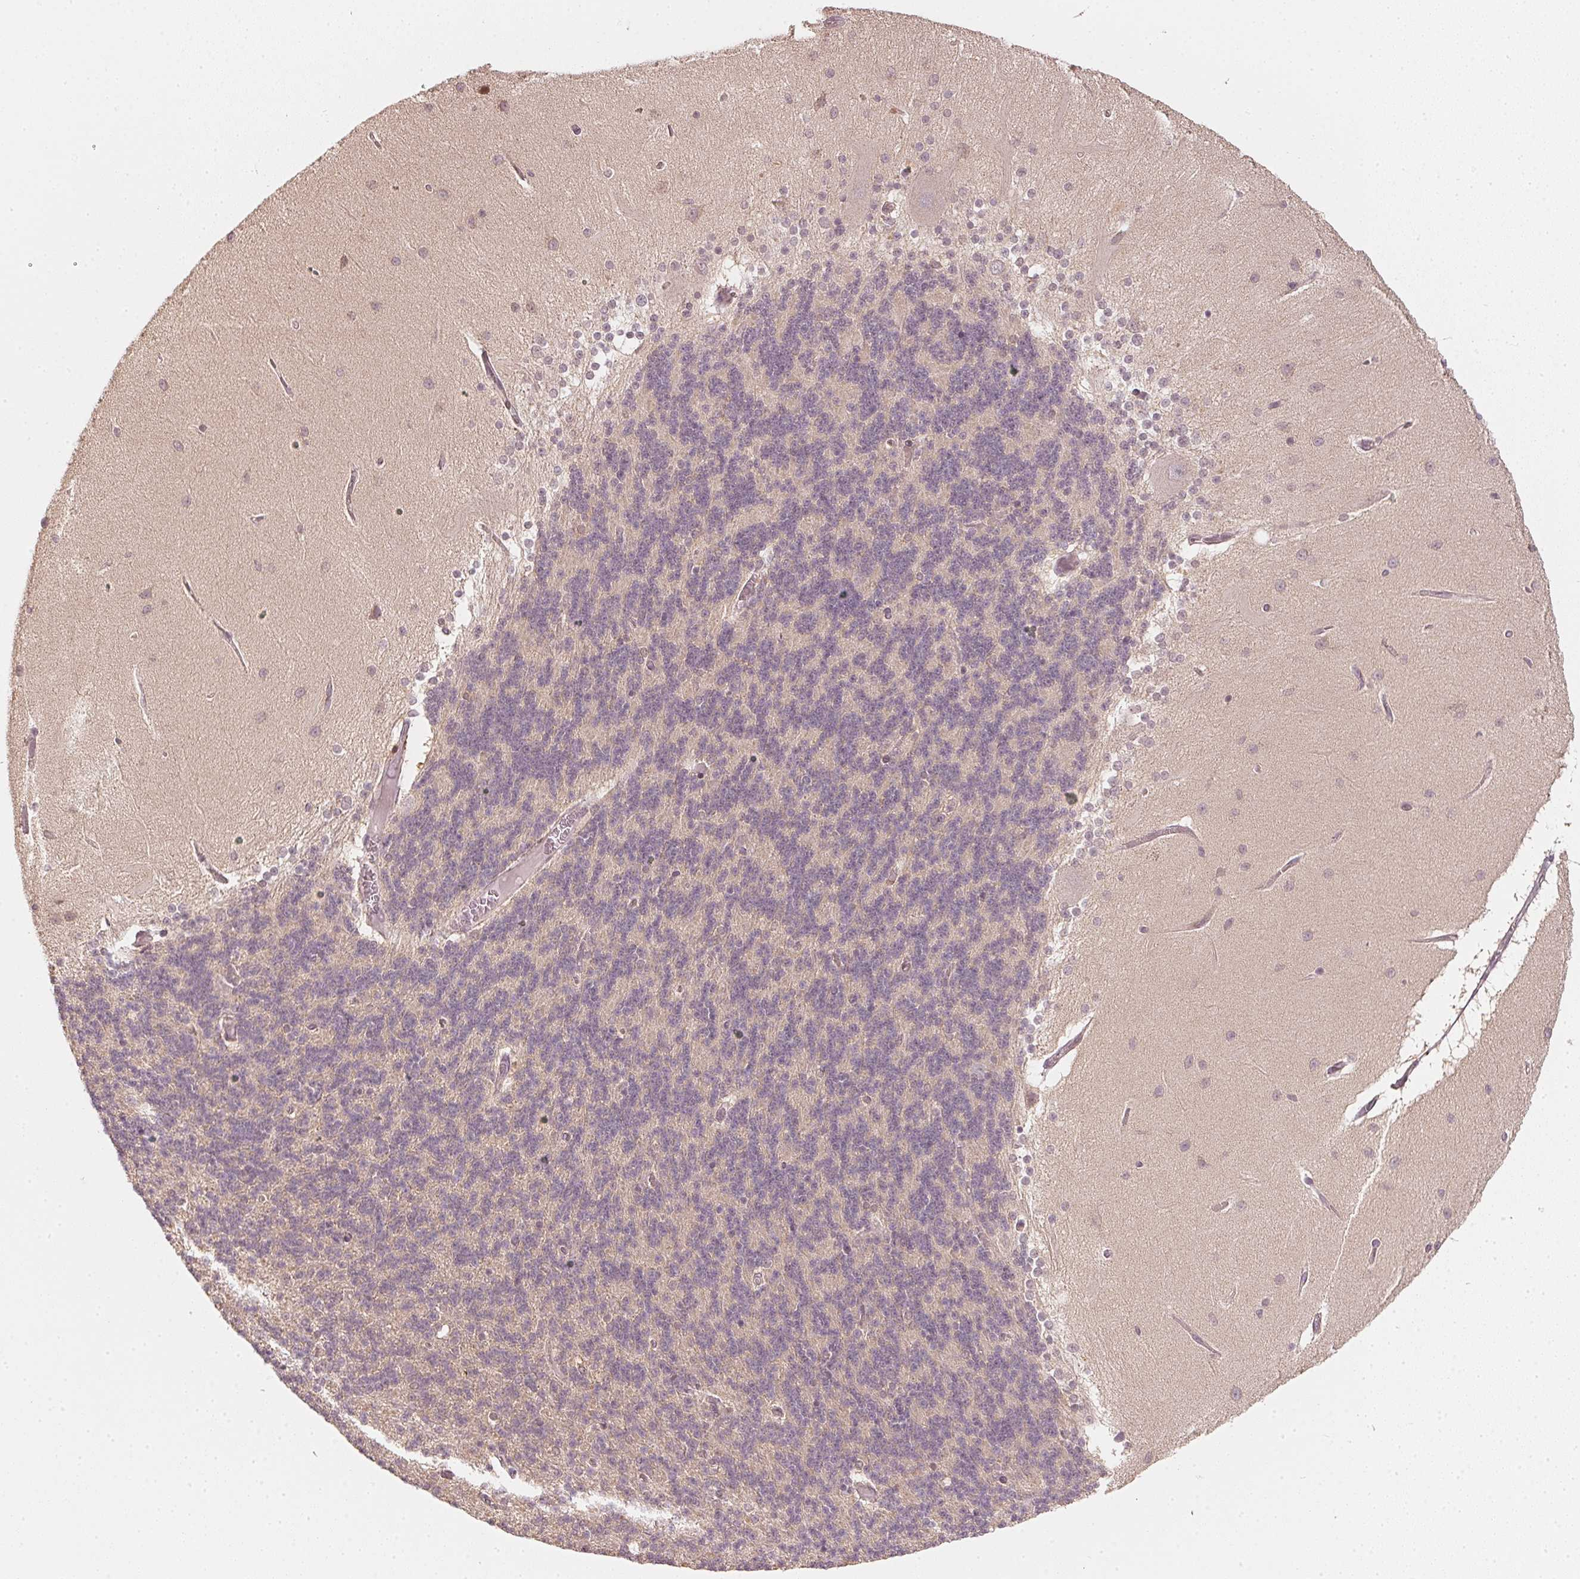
{"staining": {"intensity": "negative", "quantity": "none", "location": "none"}, "tissue": "cerebellum", "cell_type": "Cells in granular layer", "image_type": "normal", "snomed": [{"axis": "morphology", "description": "Normal tissue, NOS"}, {"axis": "topography", "description": "Cerebellum"}], "caption": "IHC photomicrograph of normal cerebellum stained for a protein (brown), which shows no expression in cells in granular layer. Brightfield microscopy of IHC stained with DAB (brown) and hematoxylin (blue), captured at high magnification.", "gene": "UBE2L3", "patient": {"sex": "female", "age": 54}}